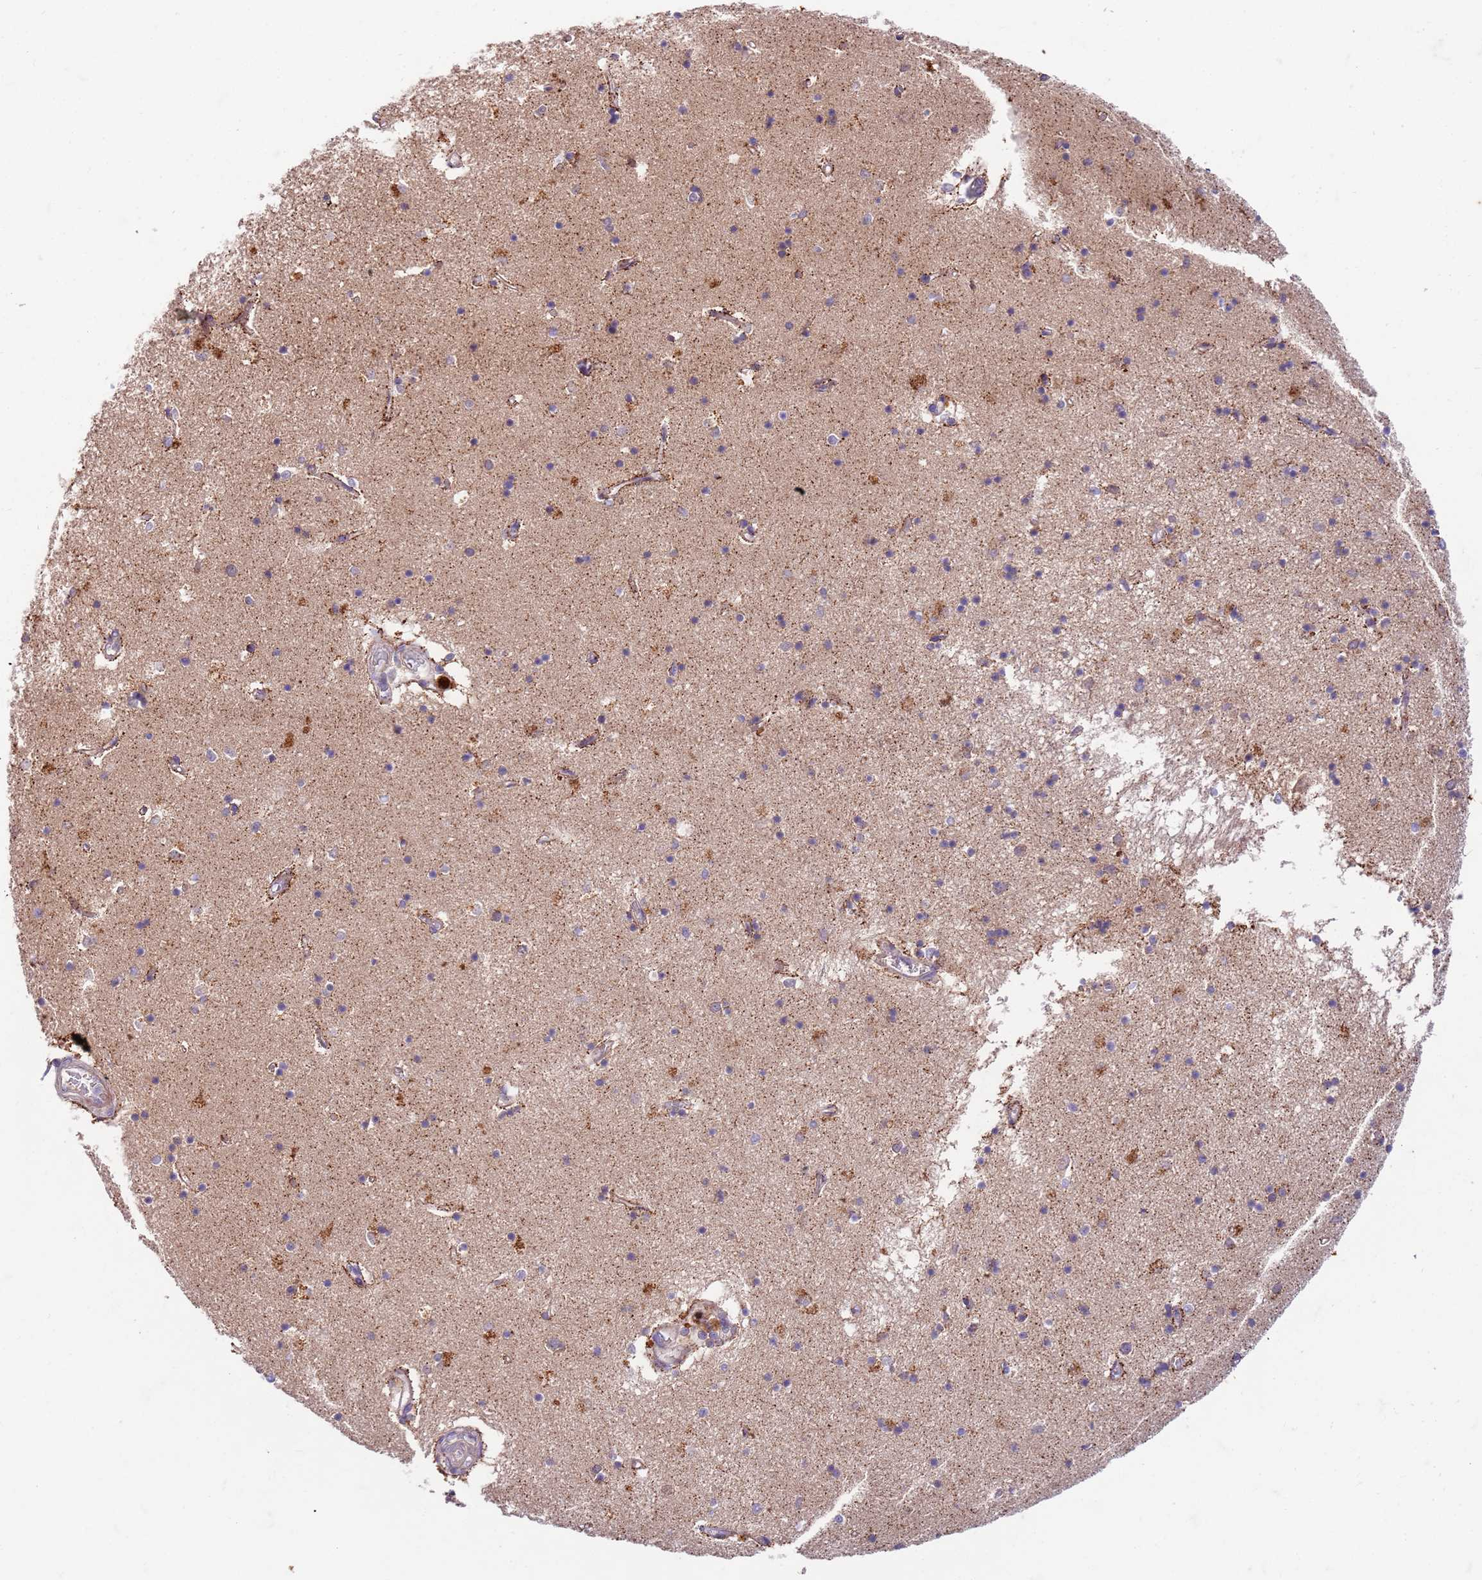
{"staining": {"intensity": "negative", "quantity": "none", "location": "none"}, "tissue": "hippocampus", "cell_type": "Glial cells", "image_type": "normal", "snomed": [{"axis": "morphology", "description": "Normal tissue, NOS"}, {"axis": "topography", "description": "Hippocampus"}], "caption": "High magnification brightfield microscopy of normal hippocampus stained with DAB (brown) and counterstained with hematoxylin (blue): glial cells show no significant positivity. (DAB (3,3'-diaminobenzidine) IHC visualized using brightfield microscopy, high magnification).", "gene": "OSBP", "patient": {"sex": "male", "age": 70}}